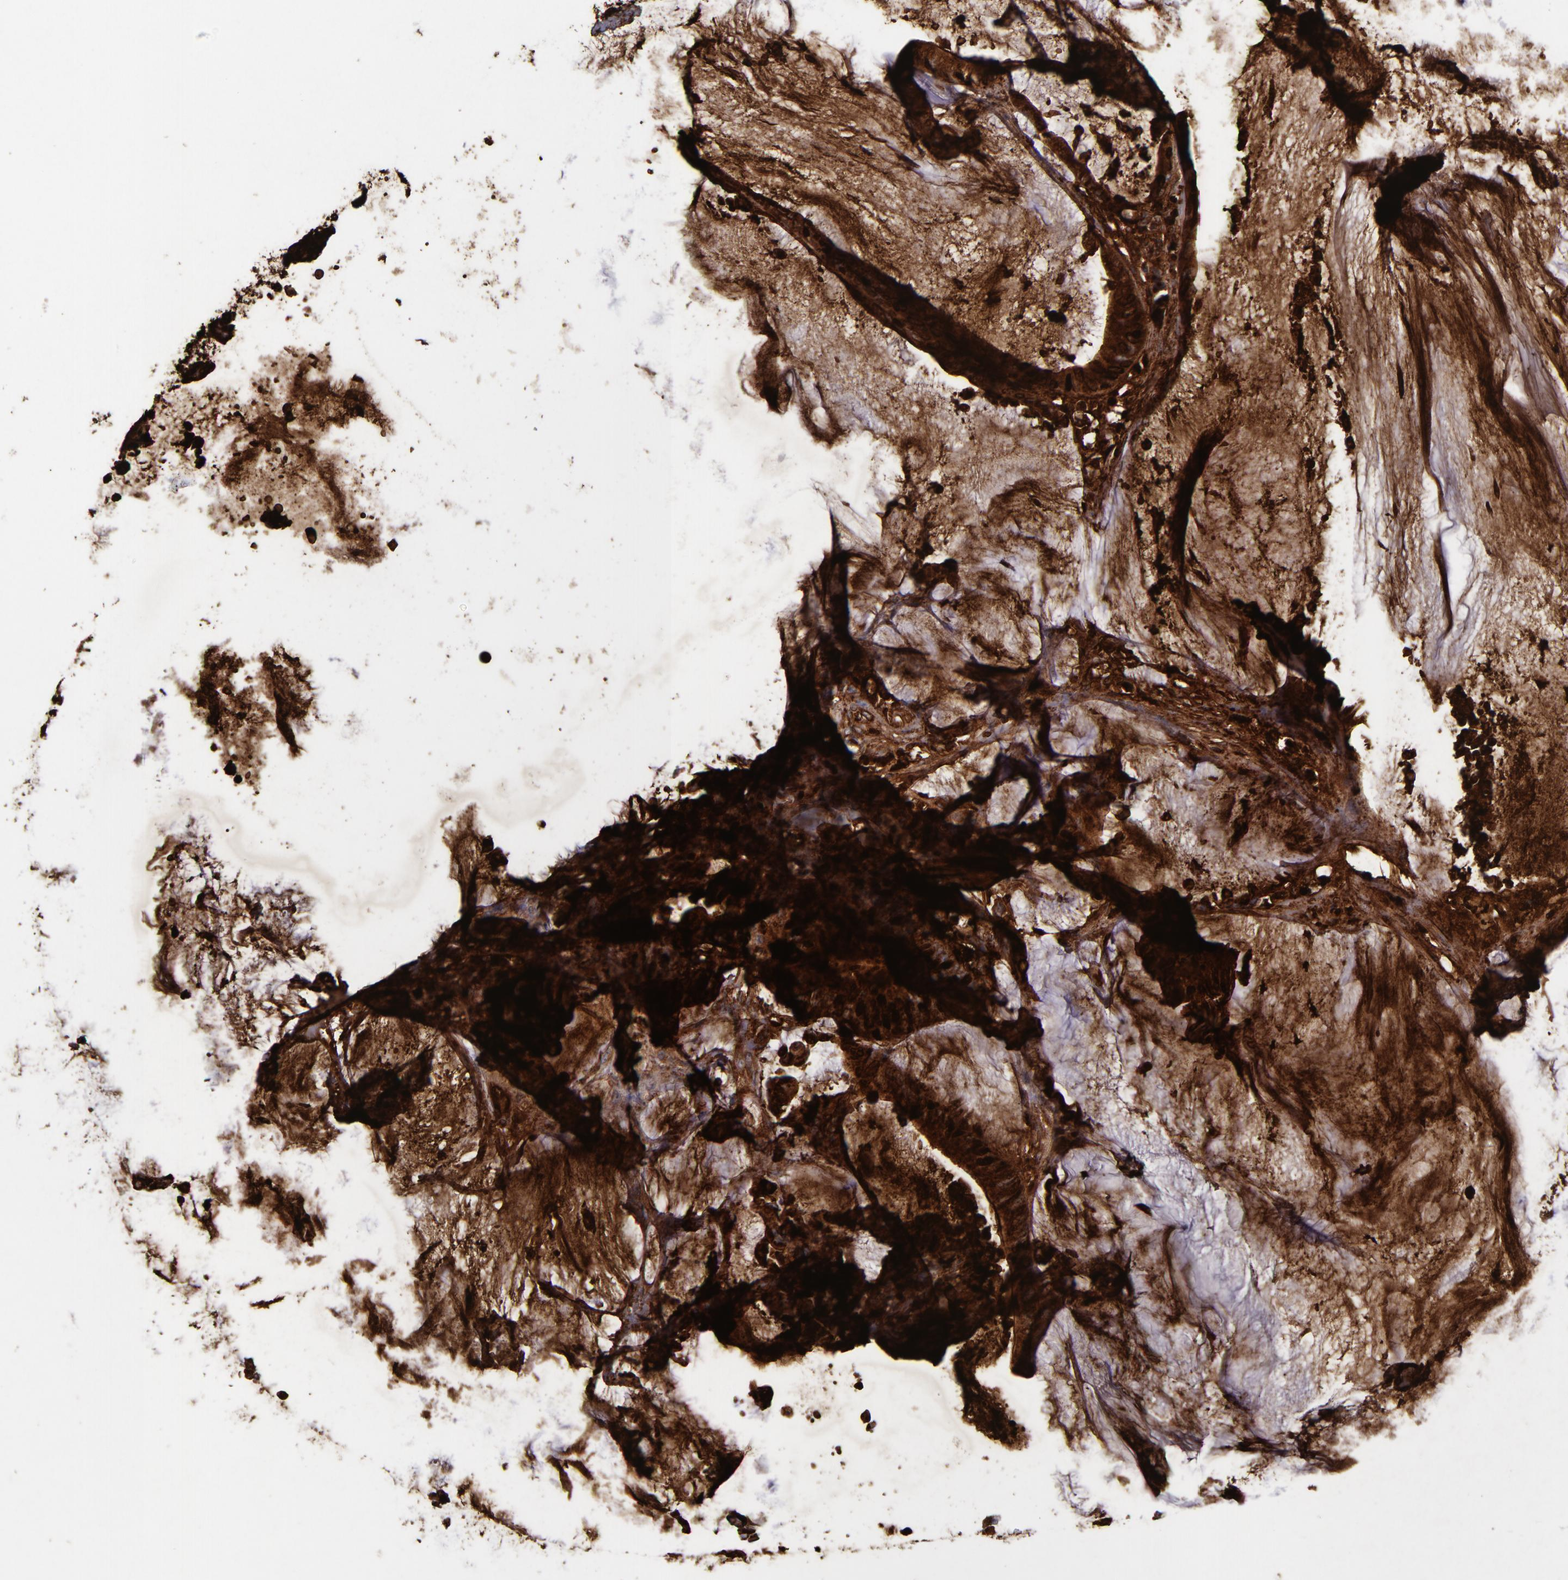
{"staining": {"intensity": "strong", "quantity": ">75%", "location": "cytoplasmic/membranous"}, "tissue": "colorectal cancer", "cell_type": "Tumor cells", "image_type": "cancer", "snomed": [{"axis": "morphology", "description": "Adenocarcinoma, NOS"}, {"axis": "topography", "description": "Rectum"}], "caption": "Strong cytoplasmic/membranous positivity for a protein is identified in about >75% of tumor cells of adenocarcinoma (colorectal) using immunohistochemistry.", "gene": "MFGE8", "patient": {"sex": "female", "age": 66}}